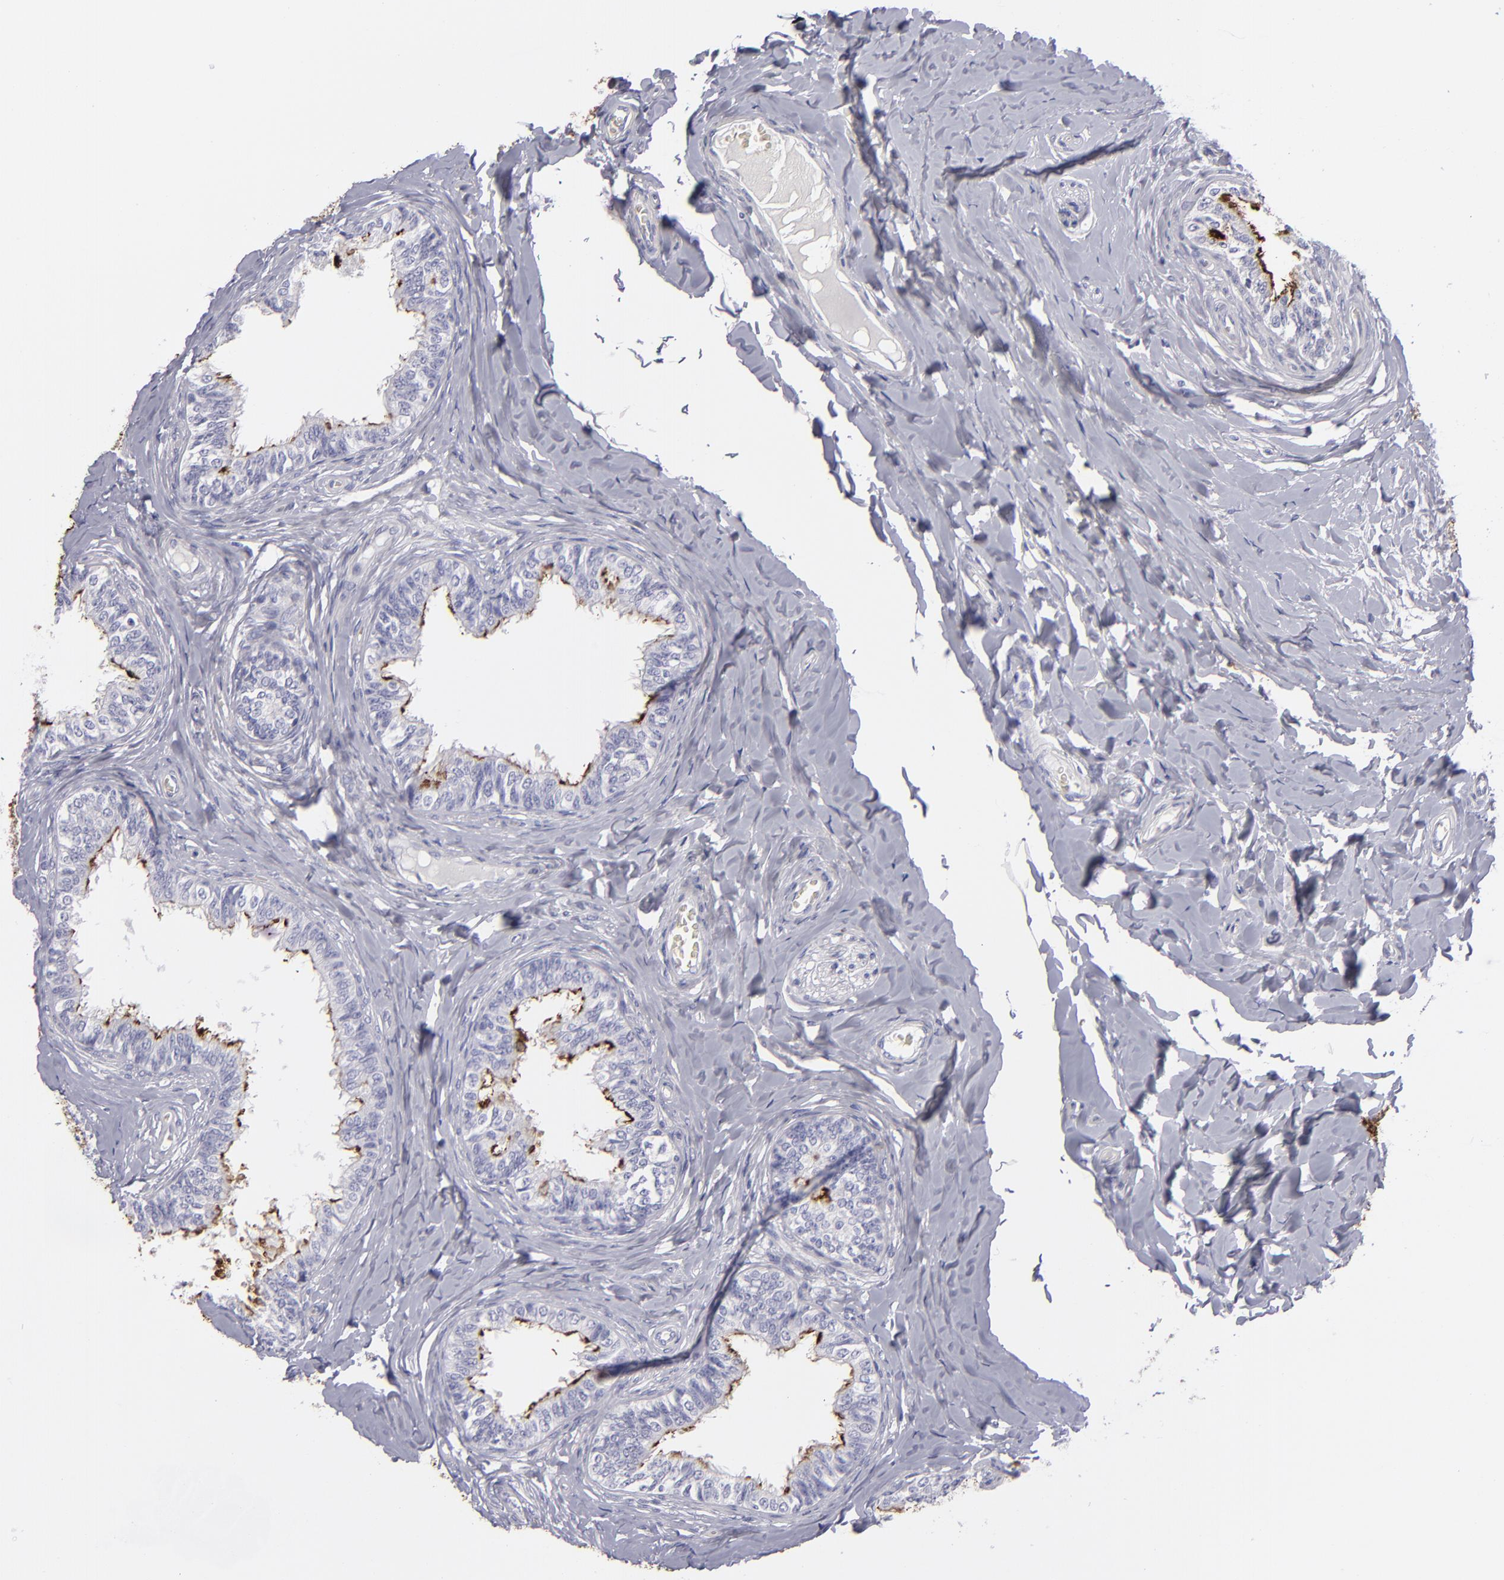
{"staining": {"intensity": "weak", "quantity": "<25%", "location": "cytoplasmic/membranous"}, "tissue": "epididymis", "cell_type": "Glandular cells", "image_type": "normal", "snomed": [{"axis": "morphology", "description": "Normal tissue, NOS"}, {"axis": "topography", "description": "Soft tissue"}, {"axis": "topography", "description": "Epididymis"}], "caption": "High power microscopy histopathology image of an IHC micrograph of unremarkable epididymis, revealing no significant expression in glandular cells. (DAB immunohistochemistry (IHC), high magnification).", "gene": "ANPEP", "patient": {"sex": "male", "age": 26}}